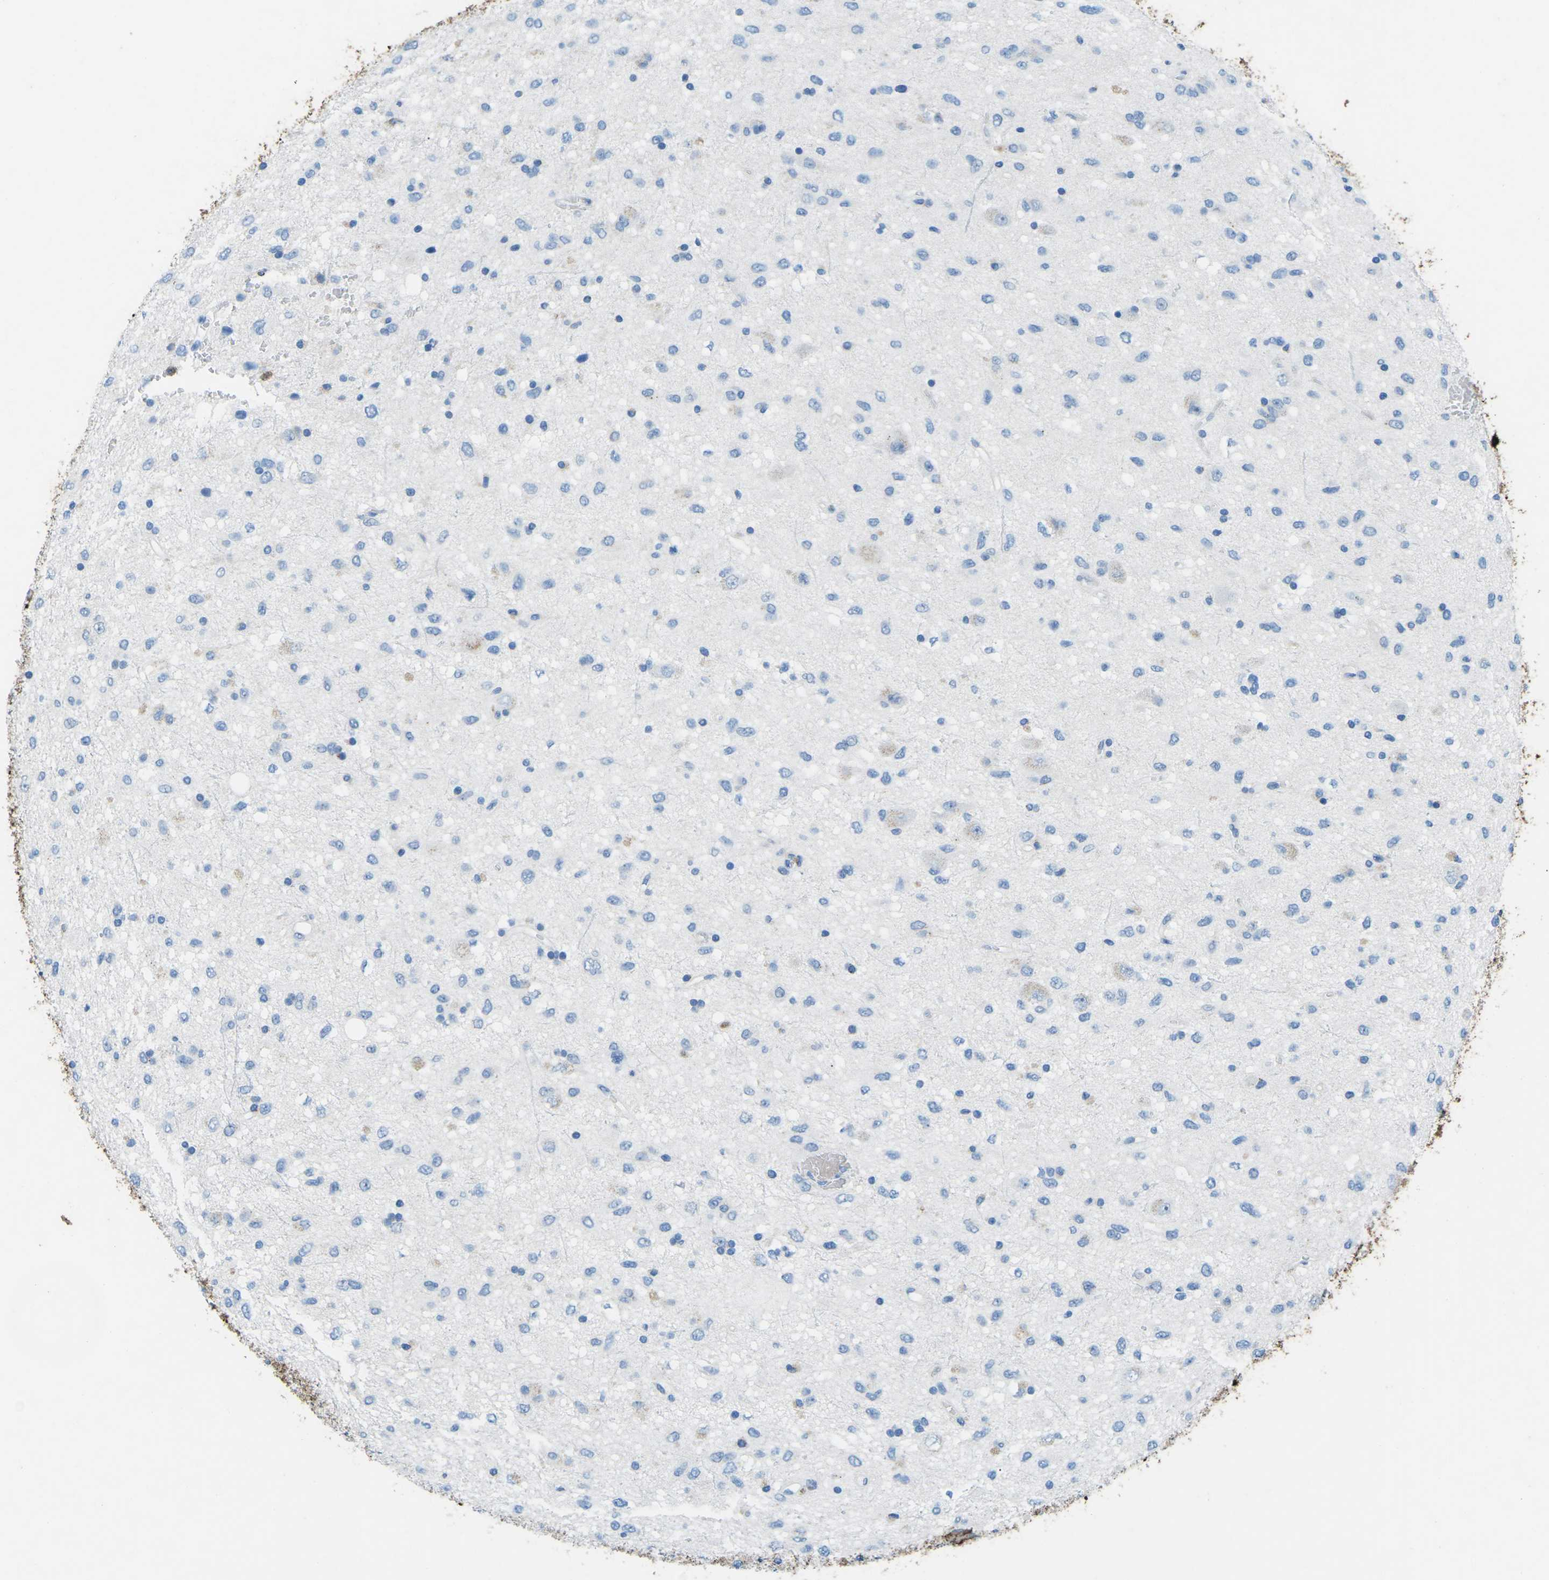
{"staining": {"intensity": "negative", "quantity": "none", "location": "none"}, "tissue": "glioma", "cell_type": "Tumor cells", "image_type": "cancer", "snomed": [{"axis": "morphology", "description": "Glioma, malignant, Low grade"}, {"axis": "topography", "description": "Brain"}], "caption": "The histopathology image shows no significant expression in tumor cells of malignant glioma (low-grade).", "gene": "CTAGE1", "patient": {"sex": "male", "age": 77}}